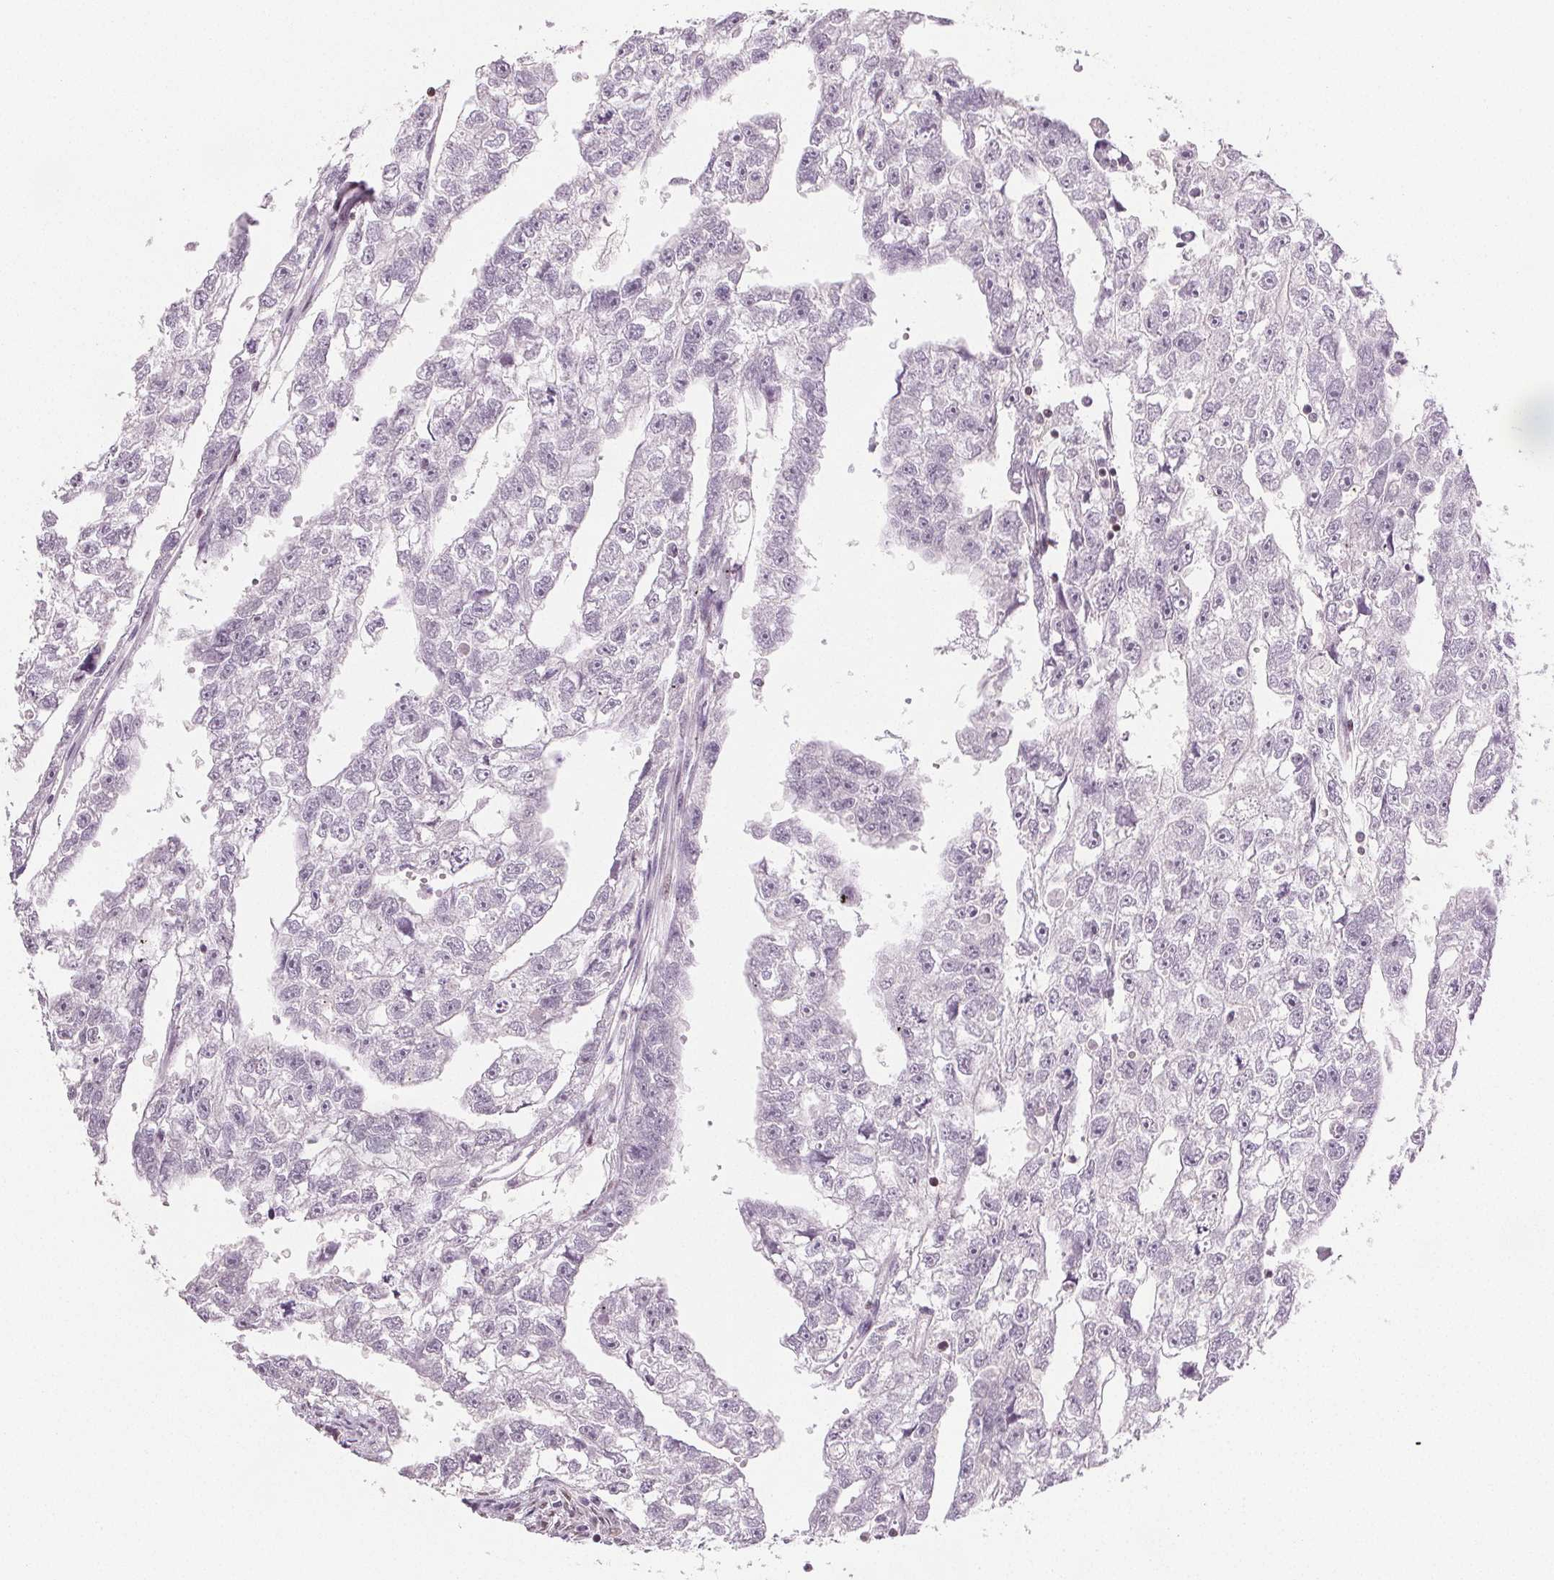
{"staining": {"intensity": "negative", "quantity": "none", "location": "none"}, "tissue": "testis cancer", "cell_type": "Tumor cells", "image_type": "cancer", "snomed": [{"axis": "morphology", "description": "Carcinoma, Embryonal, NOS"}, {"axis": "morphology", "description": "Teratoma, malignant, NOS"}, {"axis": "topography", "description": "Testis"}], "caption": "DAB (3,3'-diaminobenzidine) immunohistochemical staining of human testis cancer demonstrates no significant positivity in tumor cells. The staining was performed using DAB to visualize the protein expression in brown, while the nuclei were stained in blue with hematoxylin (Magnification: 20x).", "gene": "RUNX2", "patient": {"sex": "male", "age": 44}}